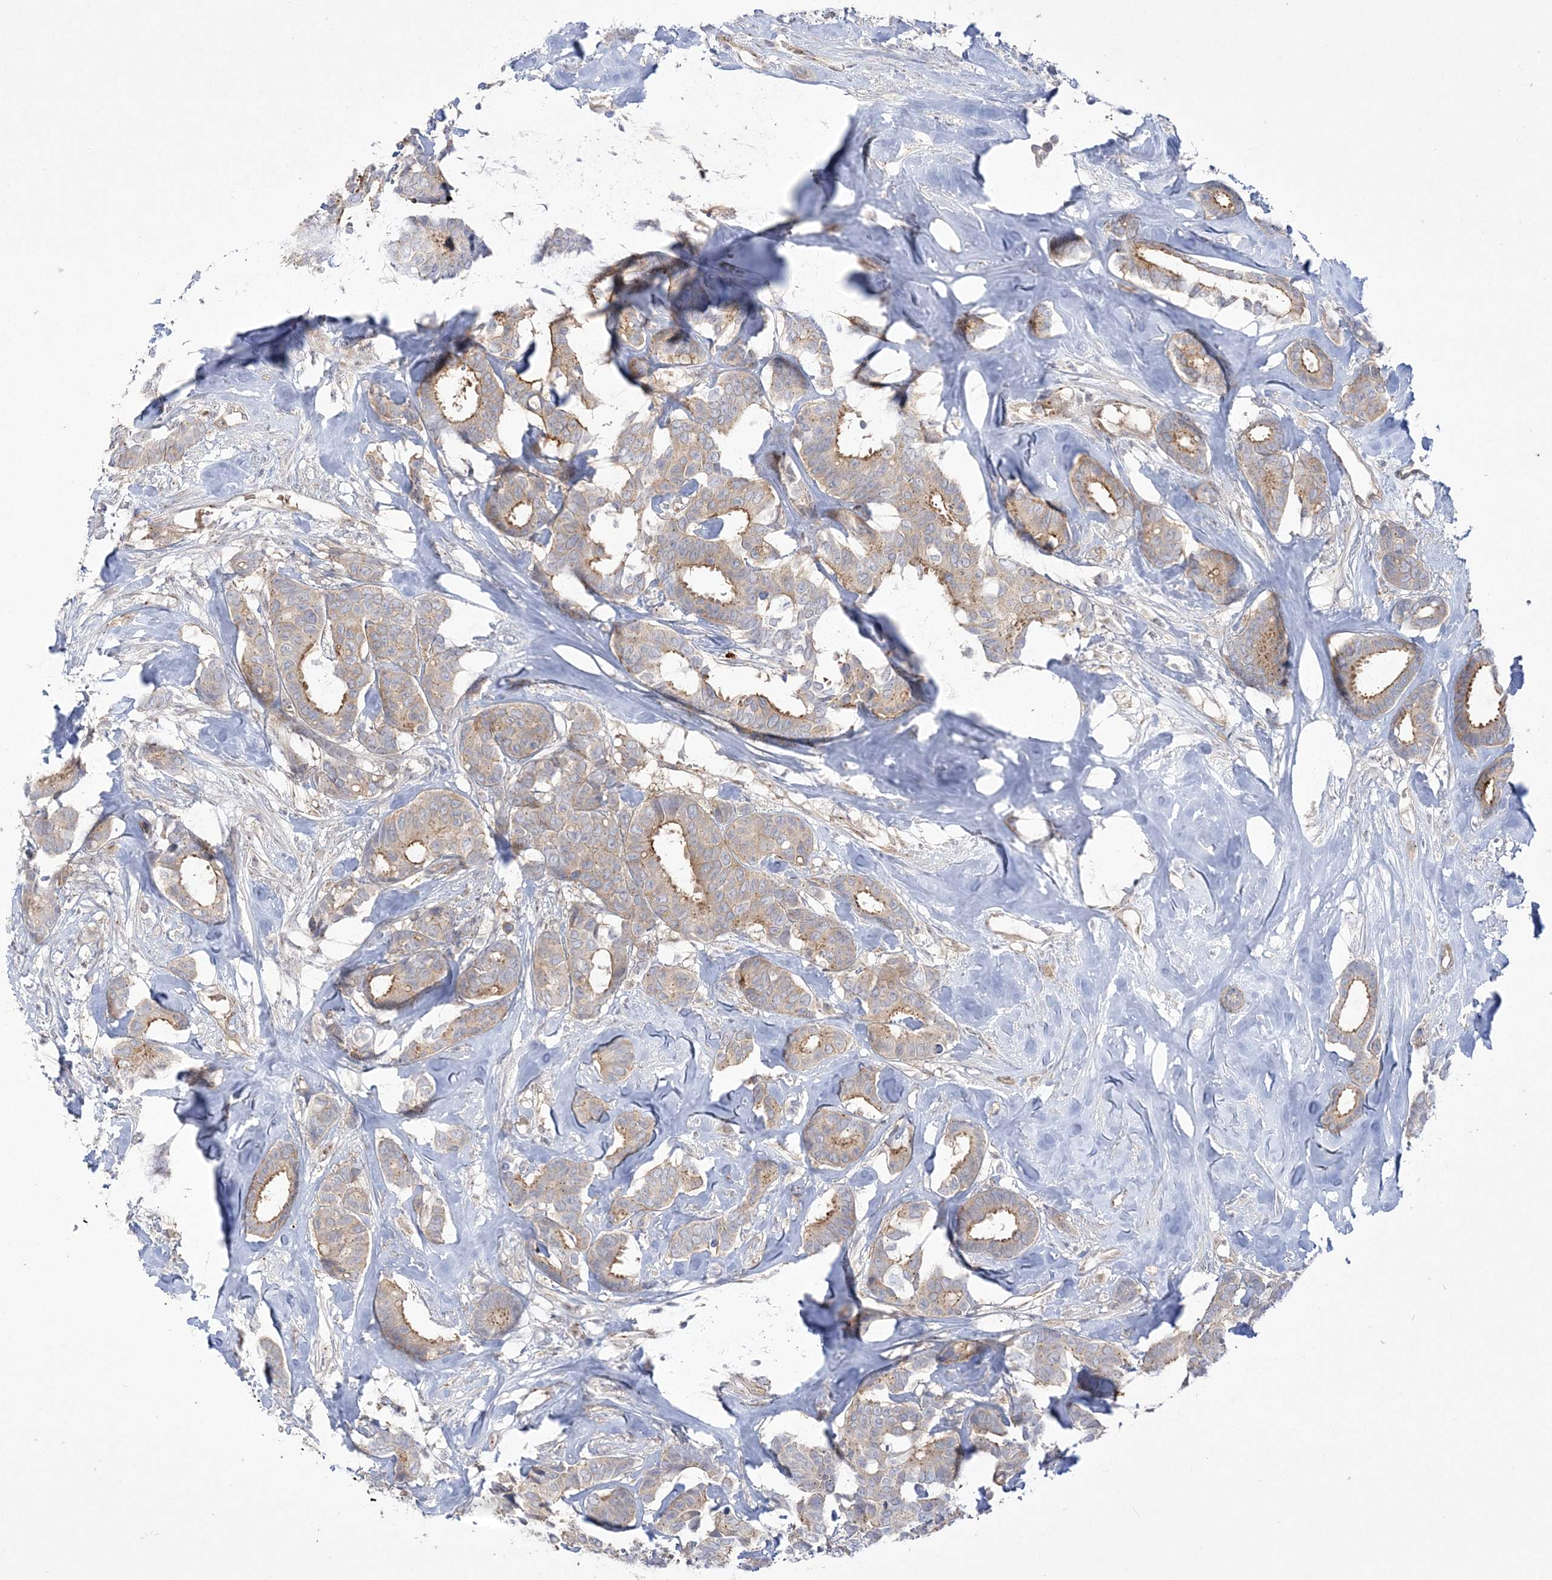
{"staining": {"intensity": "moderate", "quantity": ">75%", "location": "cytoplasmic/membranous"}, "tissue": "breast cancer", "cell_type": "Tumor cells", "image_type": "cancer", "snomed": [{"axis": "morphology", "description": "Duct carcinoma"}, {"axis": "topography", "description": "Breast"}], "caption": "A medium amount of moderate cytoplasmic/membranous positivity is appreciated in about >75% of tumor cells in intraductal carcinoma (breast) tissue. Using DAB (brown) and hematoxylin (blue) stains, captured at high magnification using brightfield microscopy.", "gene": "ADAMTS12", "patient": {"sex": "female", "age": 87}}